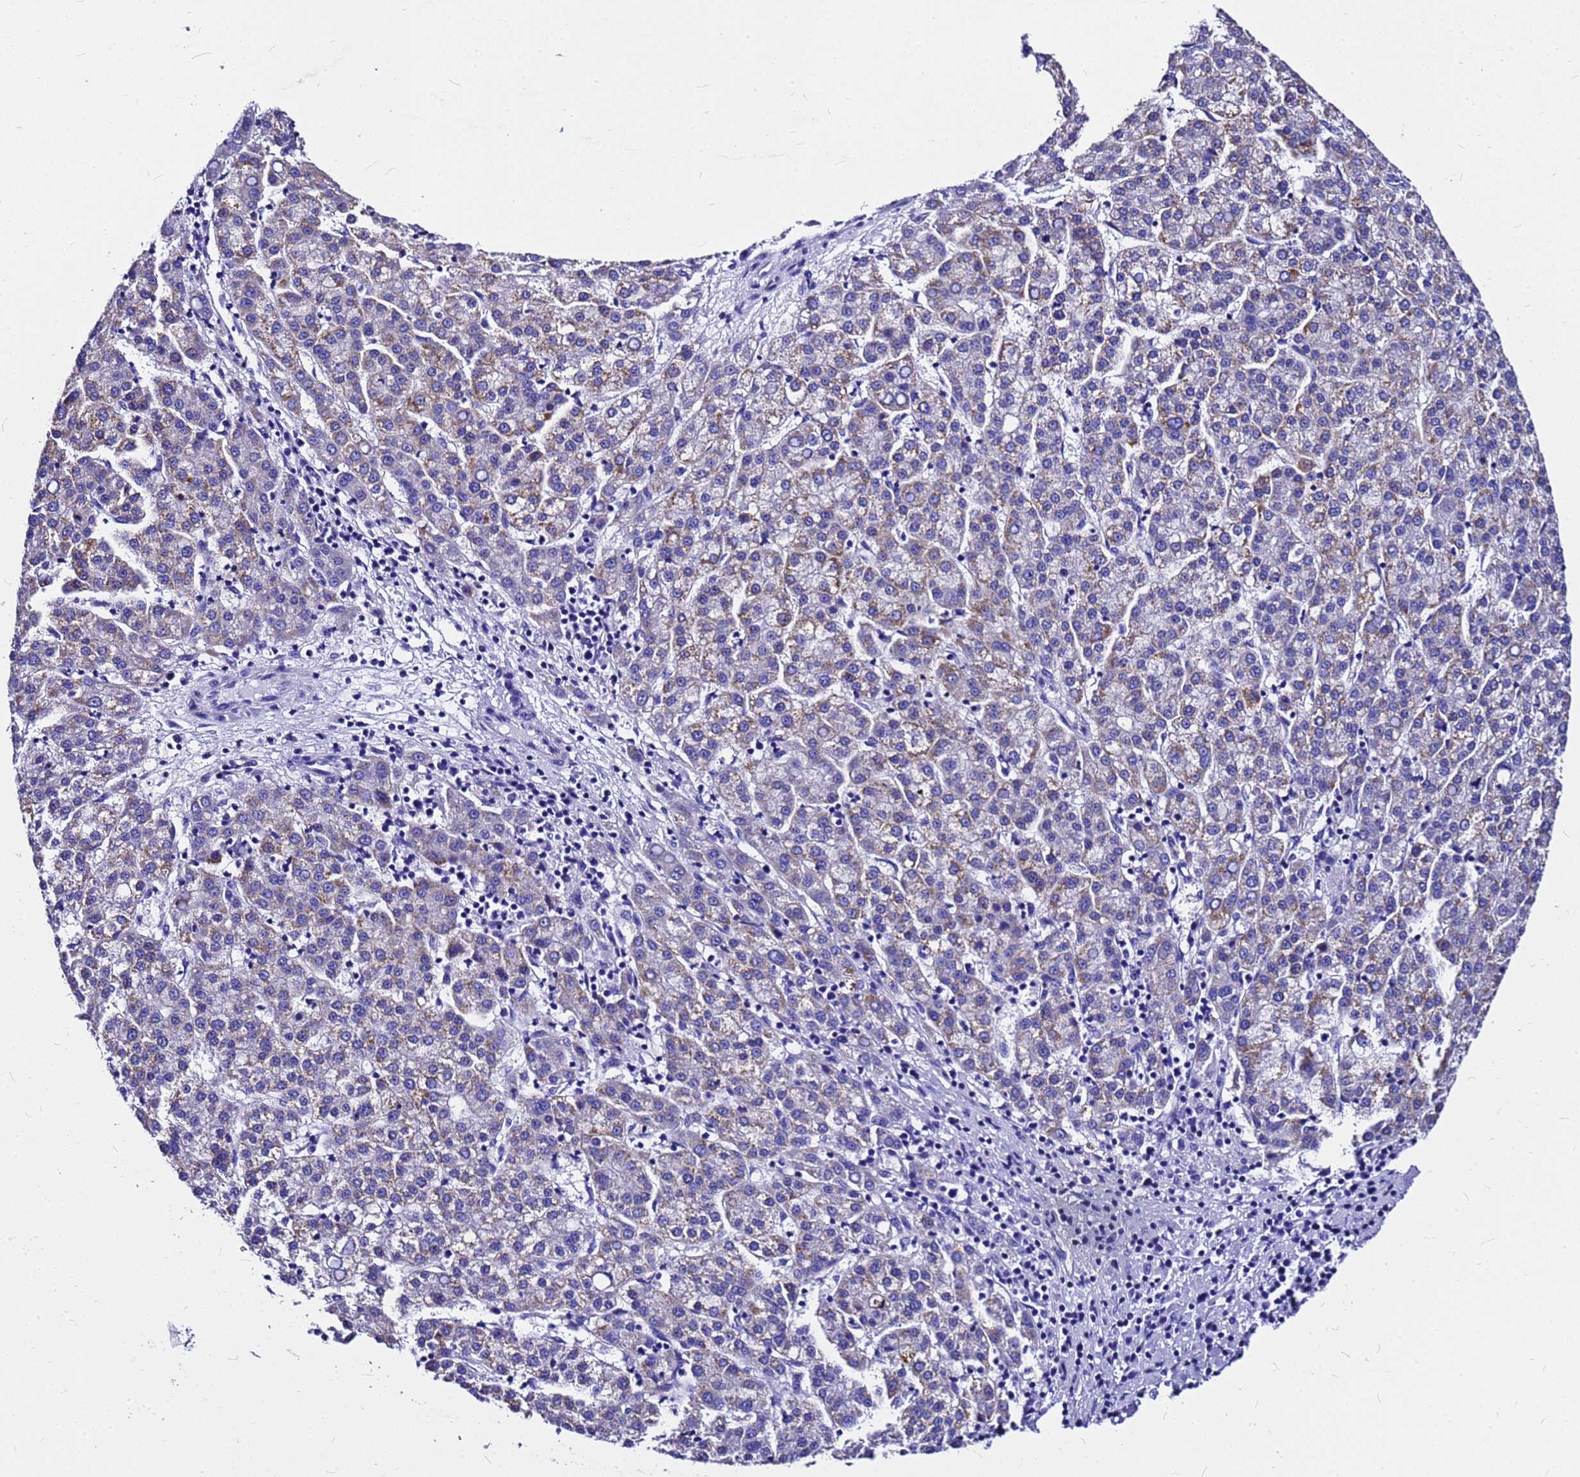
{"staining": {"intensity": "moderate", "quantity": "25%-75%", "location": "cytoplasmic/membranous"}, "tissue": "liver cancer", "cell_type": "Tumor cells", "image_type": "cancer", "snomed": [{"axis": "morphology", "description": "Carcinoma, Hepatocellular, NOS"}, {"axis": "topography", "description": "Liver"}], "caption": "A brown stain highlights moderate cytoplasmic/membranous staining of a protein in liver hepatocellular carcinoma tumor cells. (brown staining indicates protein expression, while blue staining denotes nuclei).", "gene": "HERC4", "patient": {"sex": "female", "age": 58}}